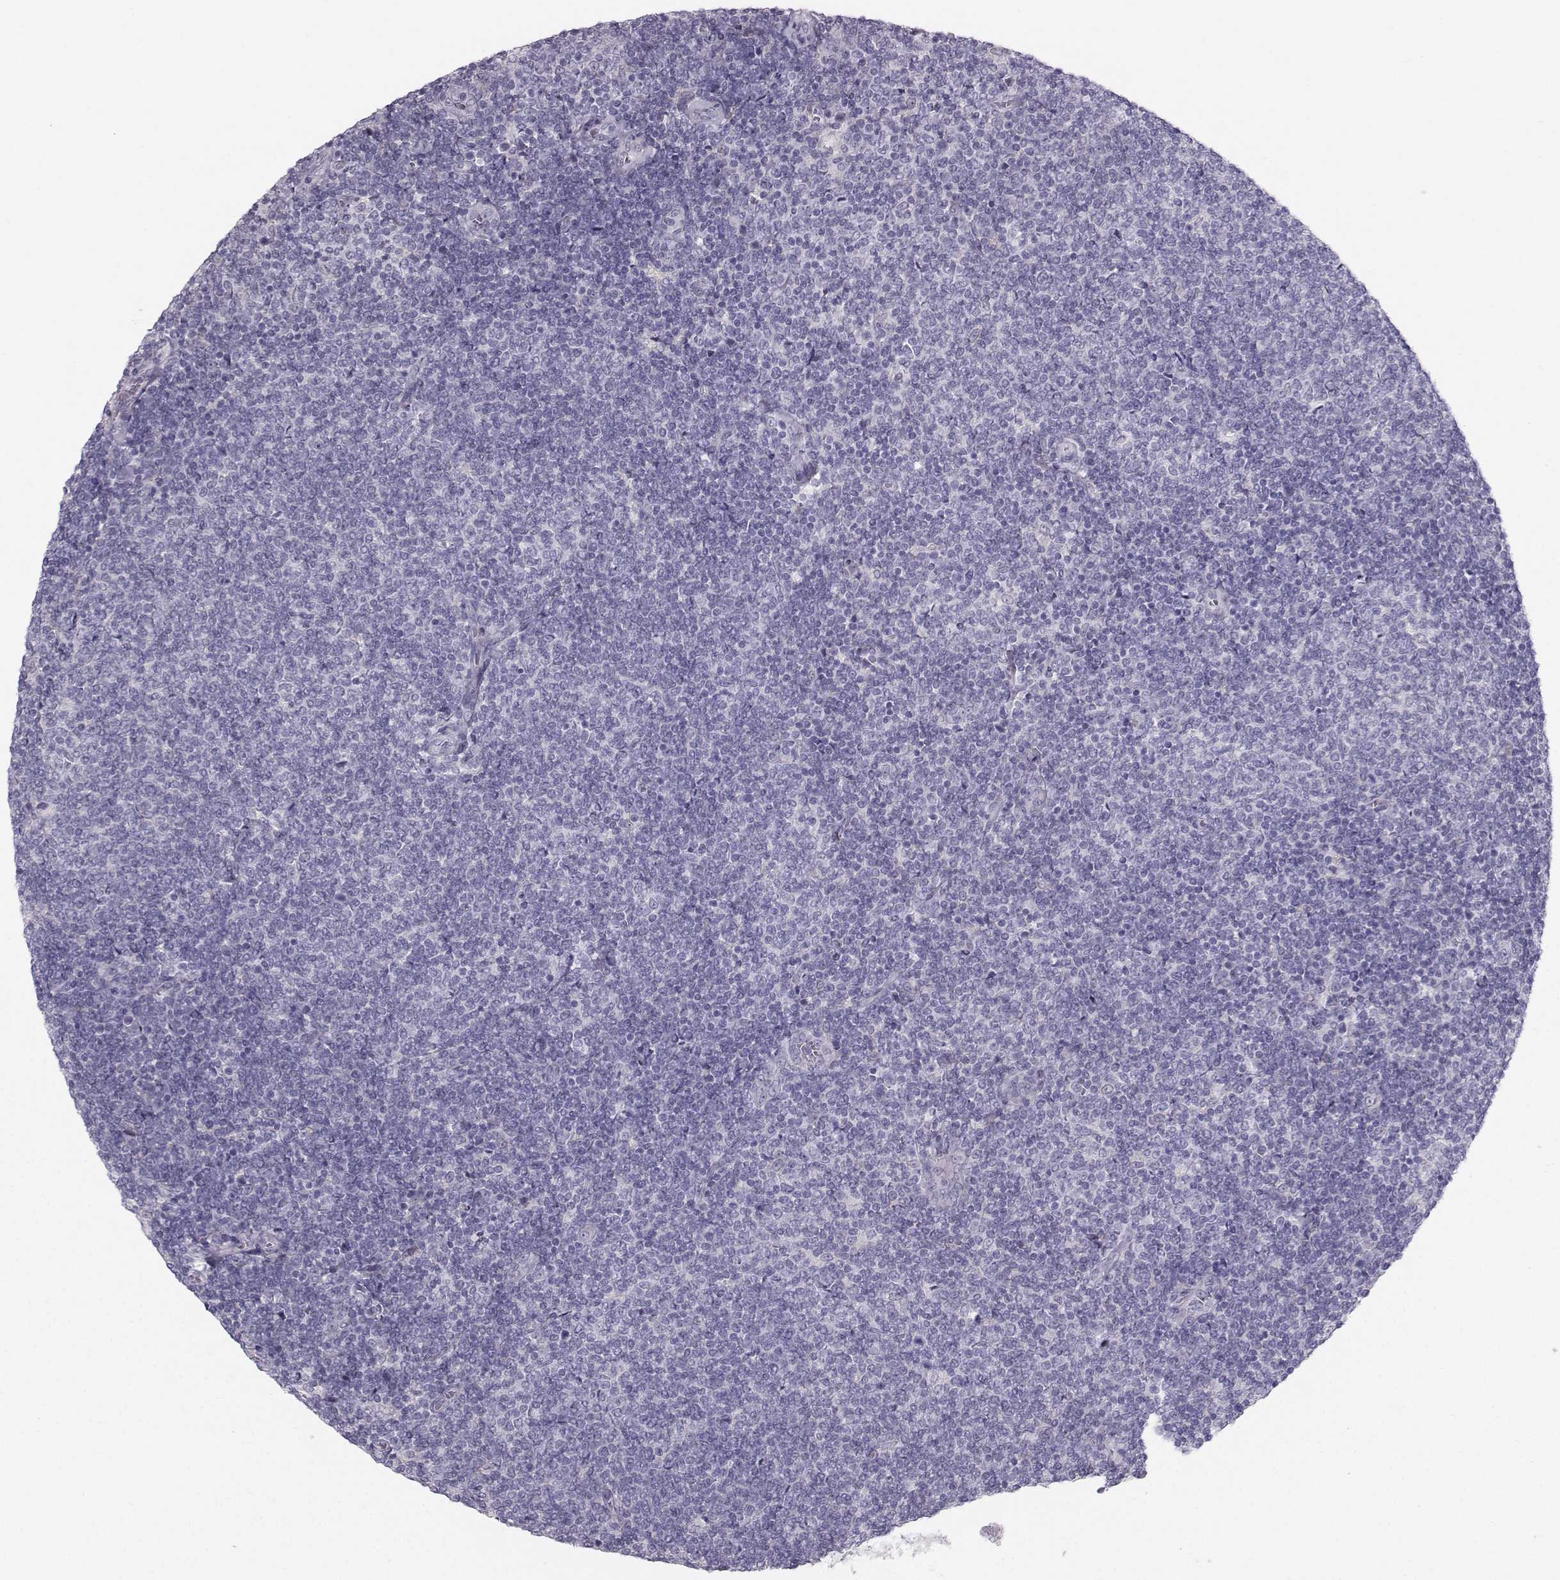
{"staining": {"intensity": "negative", "quantity": "none", "location": "none"}, "tissue": "lymphoma", "cell_type": "Tumor cells", "image_type": "cancer", "snomed": [{"axis": "morphology", "description": "Malignant lymphoma, non-Hodgkin's type, Low grade"}, {"axis": "topography", "description": "Lymph node"}], "caption": "Malignant lymphoma, non-Hodgkin's type (low-grade) was stained to show a protein in brown. There is no significant staining in tumor cells. (Immunohistochemistry, brightfield microscopy, high magnification).", "gene": "CASR", "patient": {"sex": "male", "age": 52}}